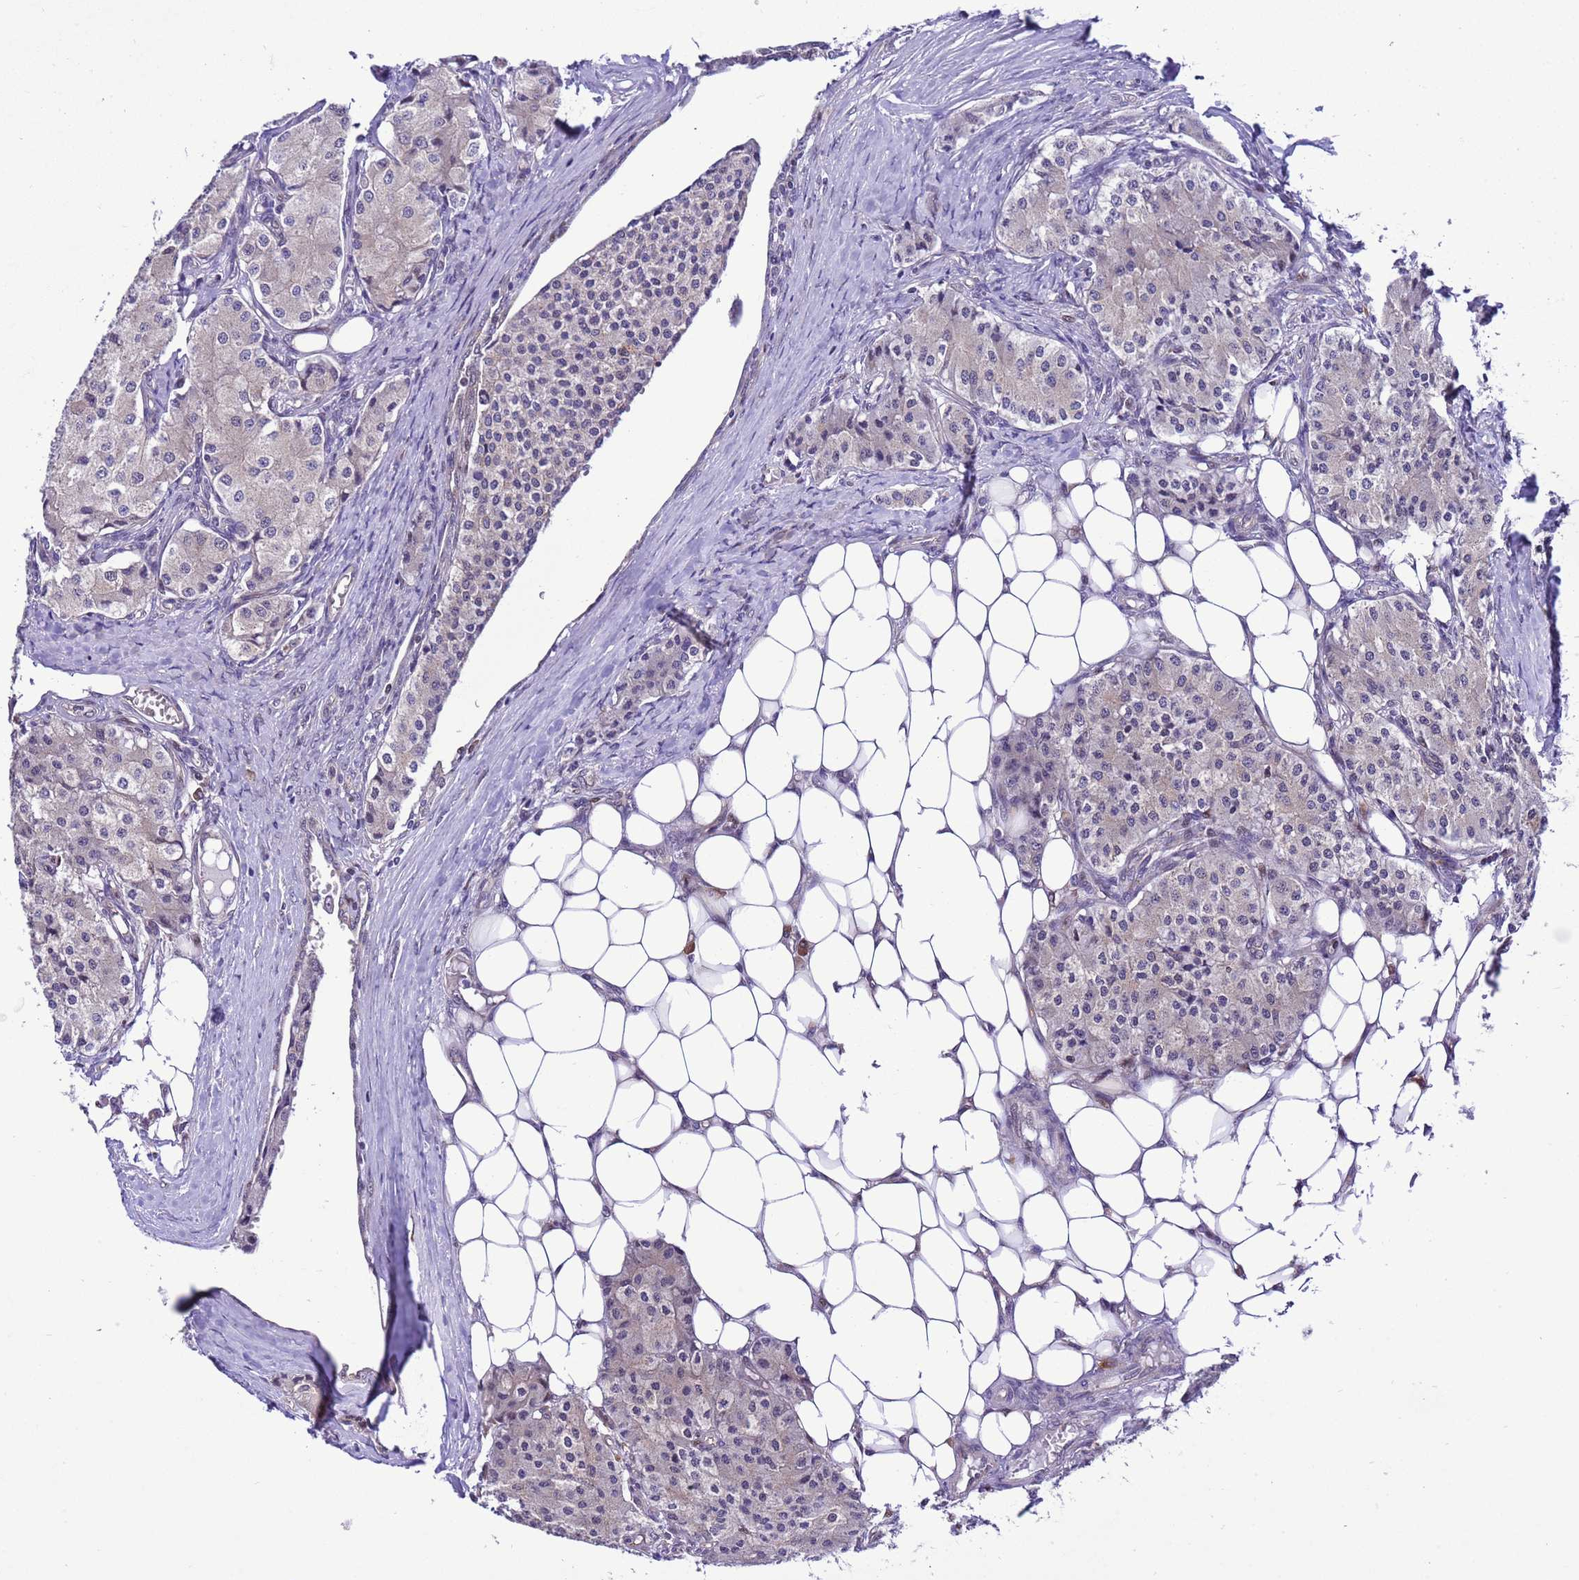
{"staining": {"intensity": "negative", "quantity": "none", "location": "none"}, "tissue": "carcinoid", "cell_type": "Tumor cells", "image_type": "cancer", "snomed": [{"axis": "morphology", "description": "Carcinoid, malignant, NOS"}, {"axis": "topography", "description": "Colon"}], "caption": "Protein analysis of carcinoid shows no significant expression in tumor cells.", "gene": "RASD1", "patient": {"sex": "female", "age": 52}}